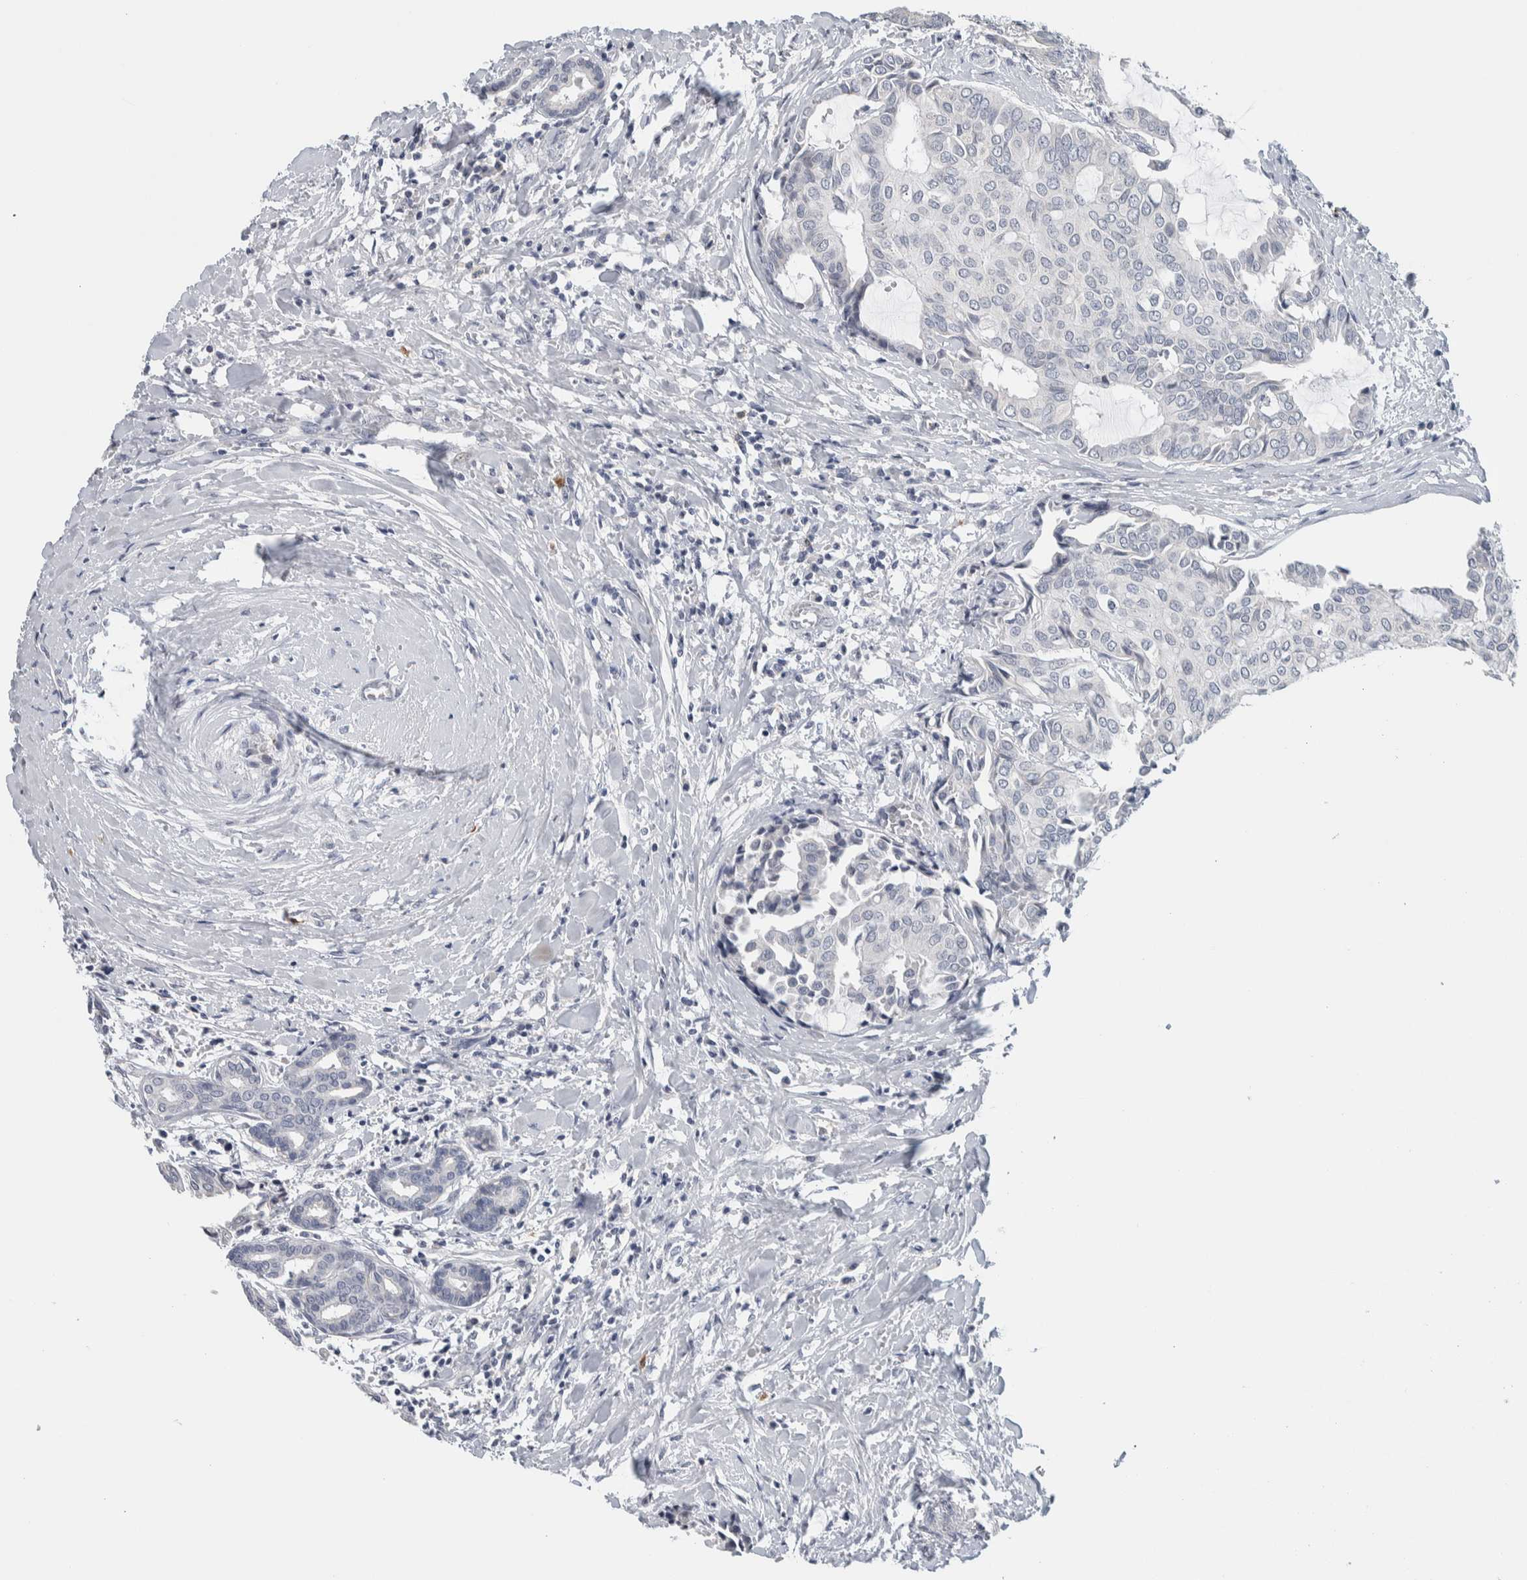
{"staining": {"intensity": "negative", "quantity": "none", "location": "none"}, "tissue": "head and neck cancer", "cell_type": "Tumor cells", "image_type": "cancer", "snomed": [{"axis": "morphology", "description": "Adenocarcinoma, NOS"}, {"axis": "topography", "description": "Salivary gland"}, {"axis": "topography", "description": "Head-Neck"}], "caption": "This is an immunohistochemistry (IHC) micrograph of human head and neck cancer. There is no staining in tumor cells.", "gene": "SCN2A", "patient": {"sex": "female", "age": 59}}